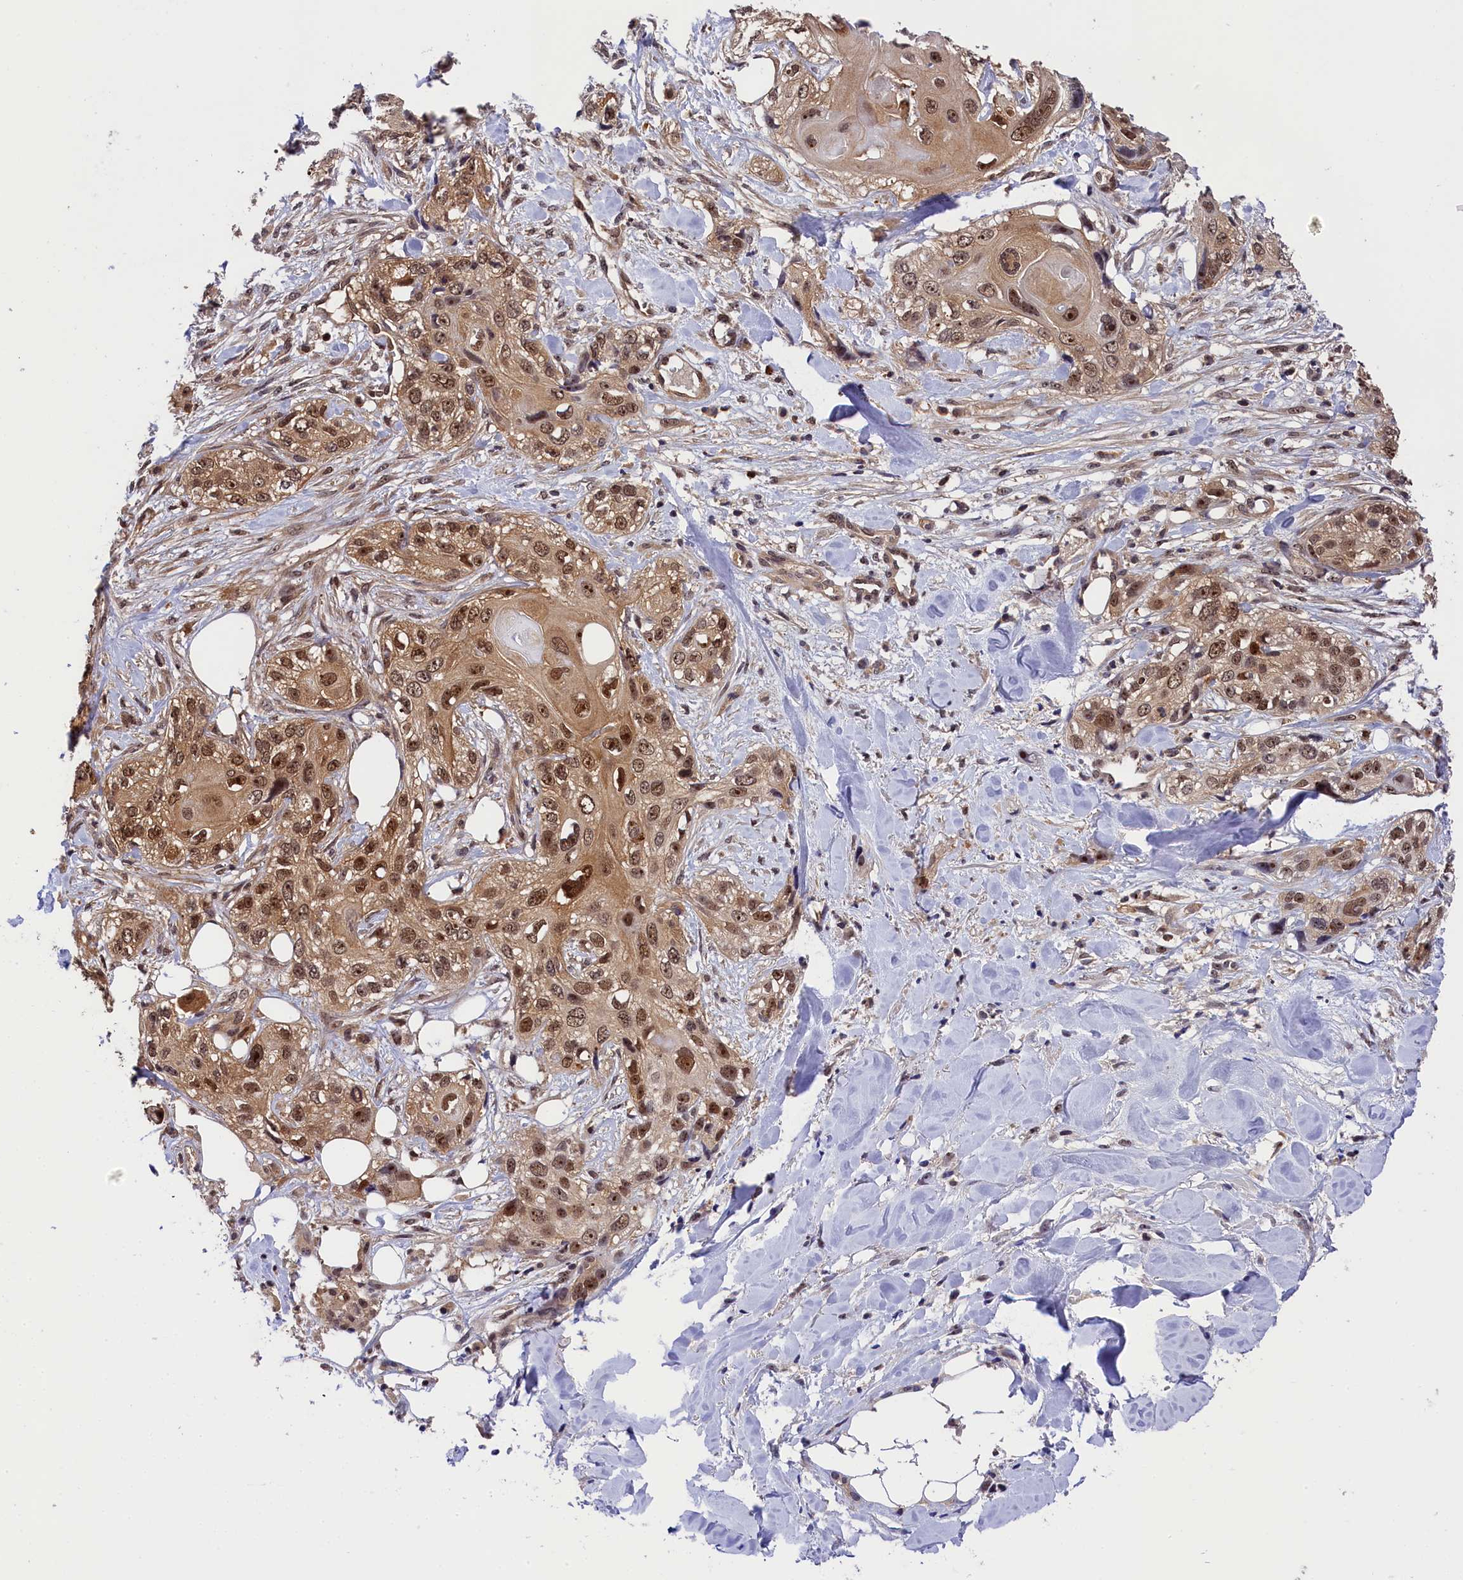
{"staining": {"intensity": "moderate", "quantity": ">75%", "location": "cytoplasmic/membranous,nuclear"}, "tissue": "skin cancer", "cell_type": "Tumor cells", "image_type": "cancer", "snomed": [{"axis": "morphology", "description": "Normal tissue, NOS"}, {"axis": "morphology", "description": "Squamous cell carcinoma, NOS"}, {"axis": "topography", "description": "Skin"}], "caption": "Human squamous cell carcinoma (skin) stained with a protein marker demonstrates moderate staining in tumor cells.", "gene": "EIF6", "patient": {"sex": "male", "age": 72}}